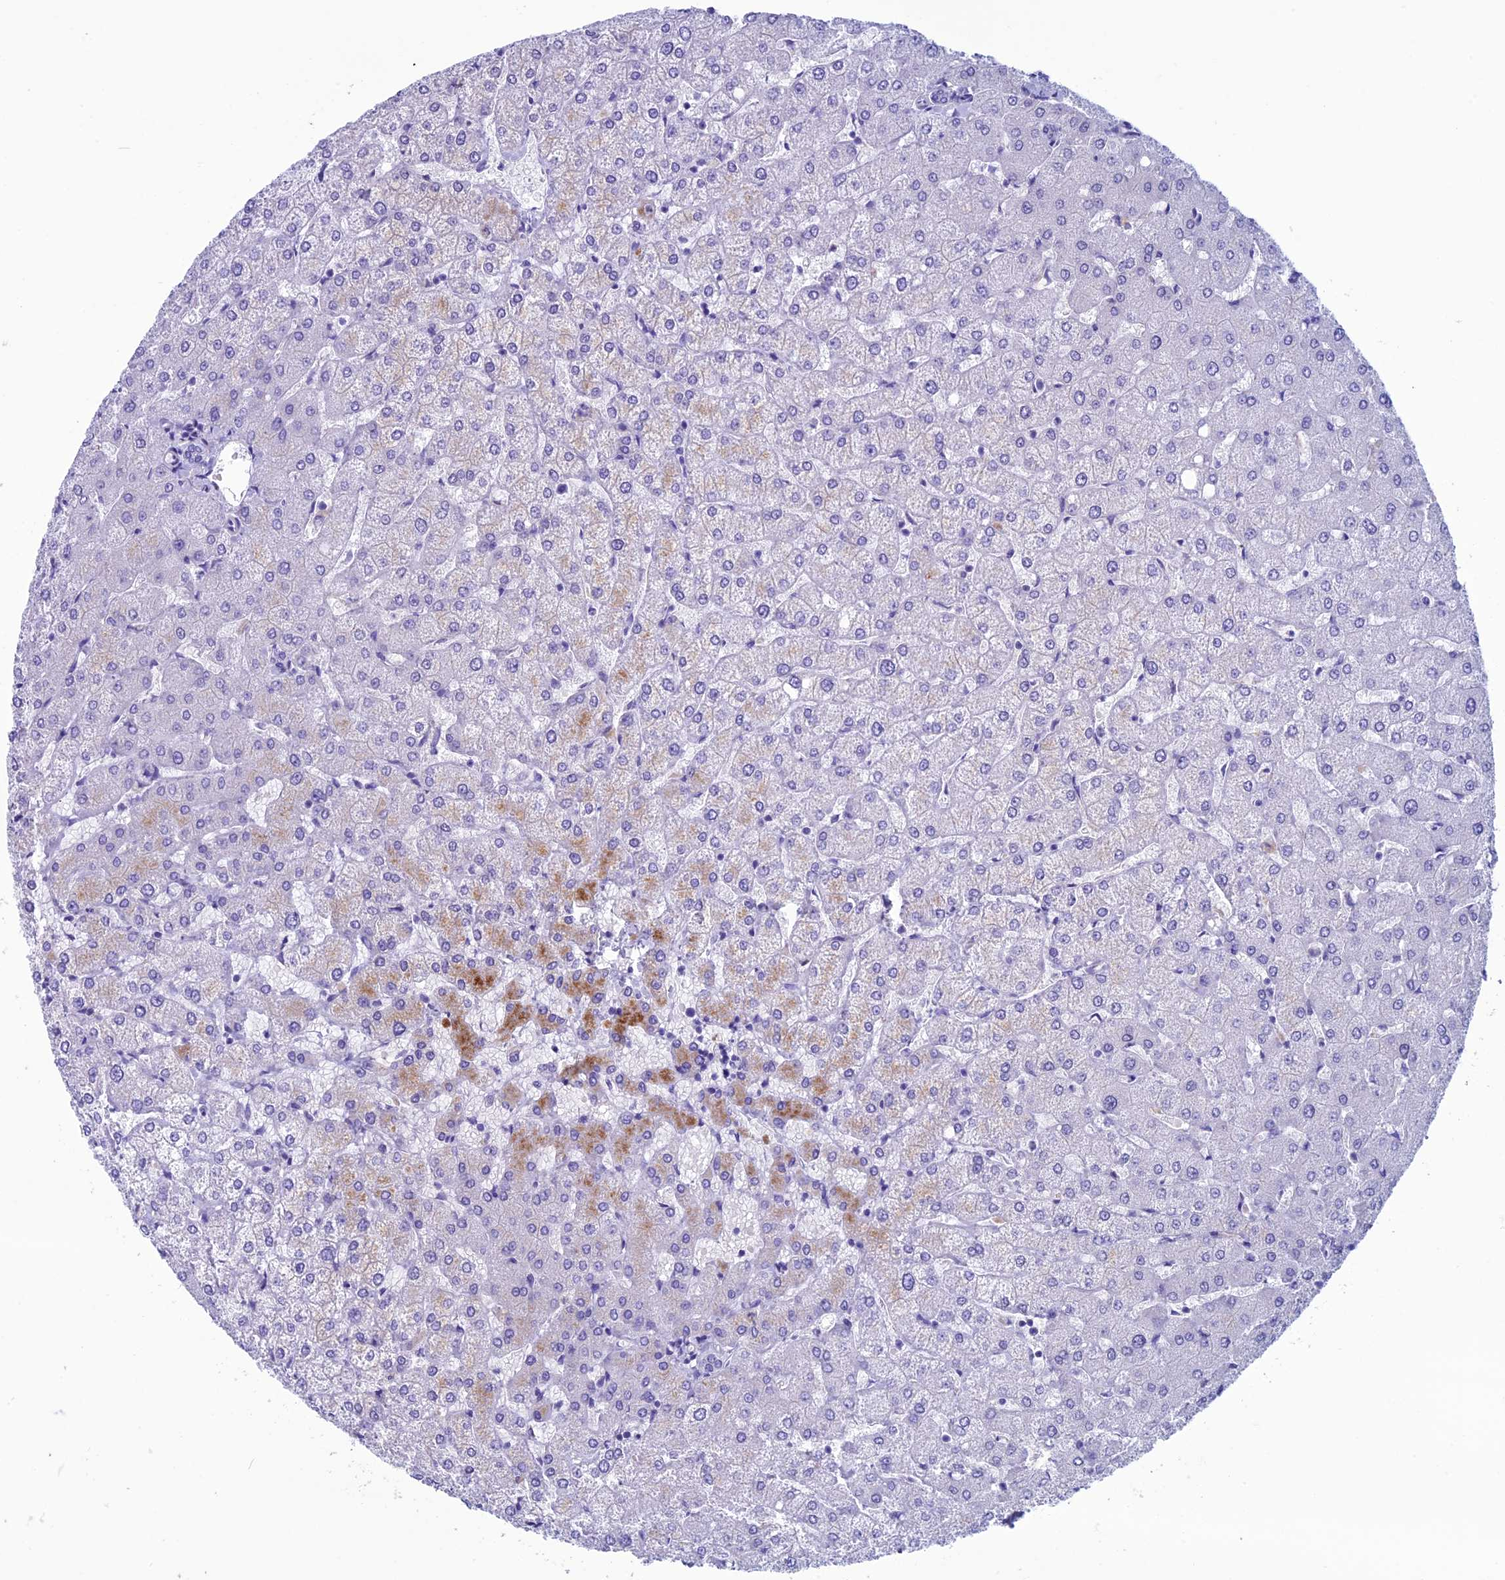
{"staining": {"intensity": "negative", "quantity": "none", "location": "none"}, "tissue": "liver", "cell_type": "Cholangiocytes", "image_type": "normal", "snomed": [{"axis": "morphology", "description": "Normal tissue, NOS"}, {"axis": "topography", "description": "Liver"}], "caption": "A high-resolution micrograph shows immunohistochemistry (IHC) staining of benign liver, which displays no significant positivity in cholangiocytes.", "gene": "FAM169A", "patient": {"sex": "female", "age": 54}}